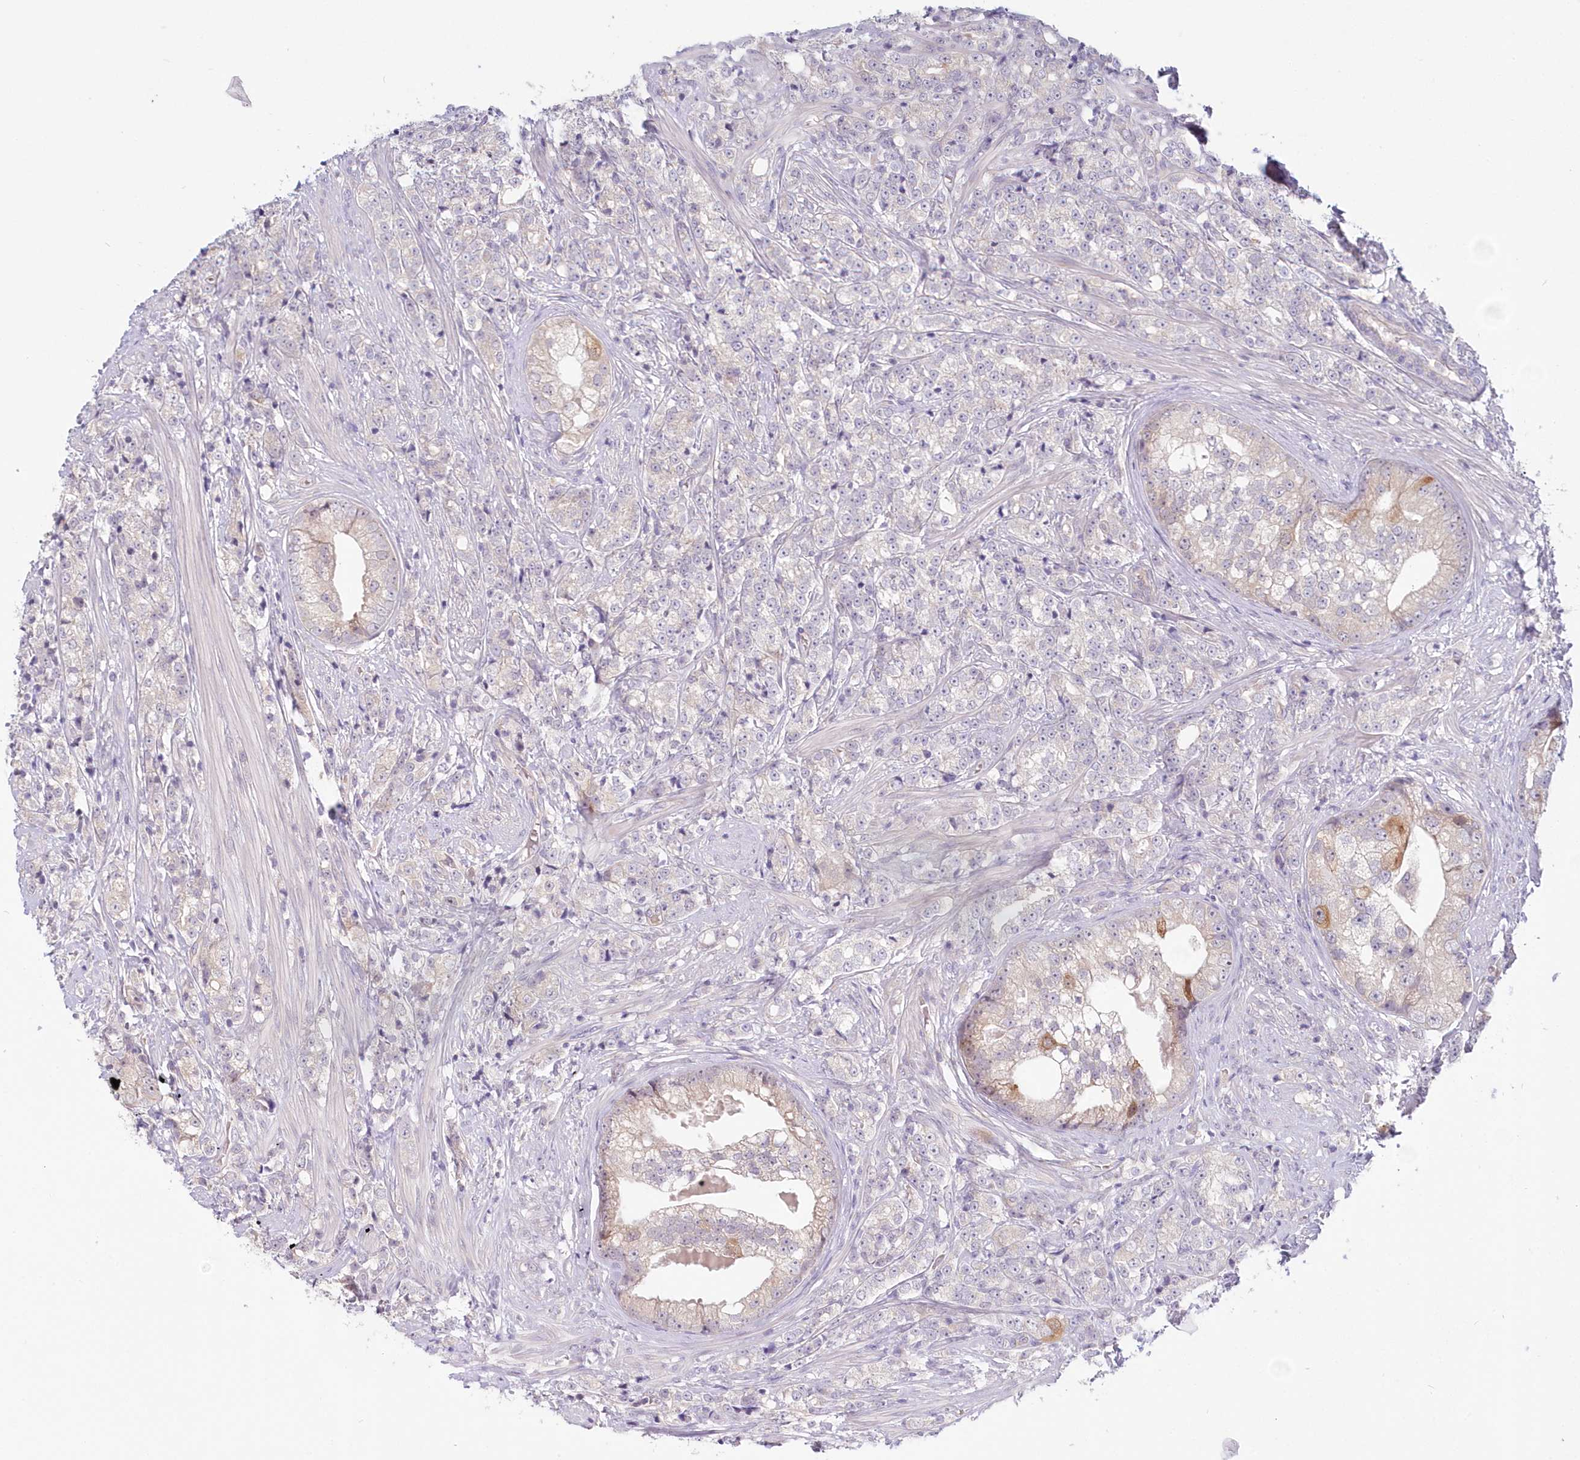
{"staining": {"intensity": "negative", "quantity": "none", "location": "none"}, "tissue": "prostate cancer", "cell_type": "Tumor cells", "image_type": "cancer", "snomed": [{"axis": "morphology", "description": "Adenocarcinoma, High grade"}, {"axis": "topography", "description": "Prostate"}], "caption": "The histopathology image shows no staining of tumor cells in adenocarcinoma (high-grade) (prostate).", "gene": "KATNA1", "patient": {"sex": "male", "age": 69}}